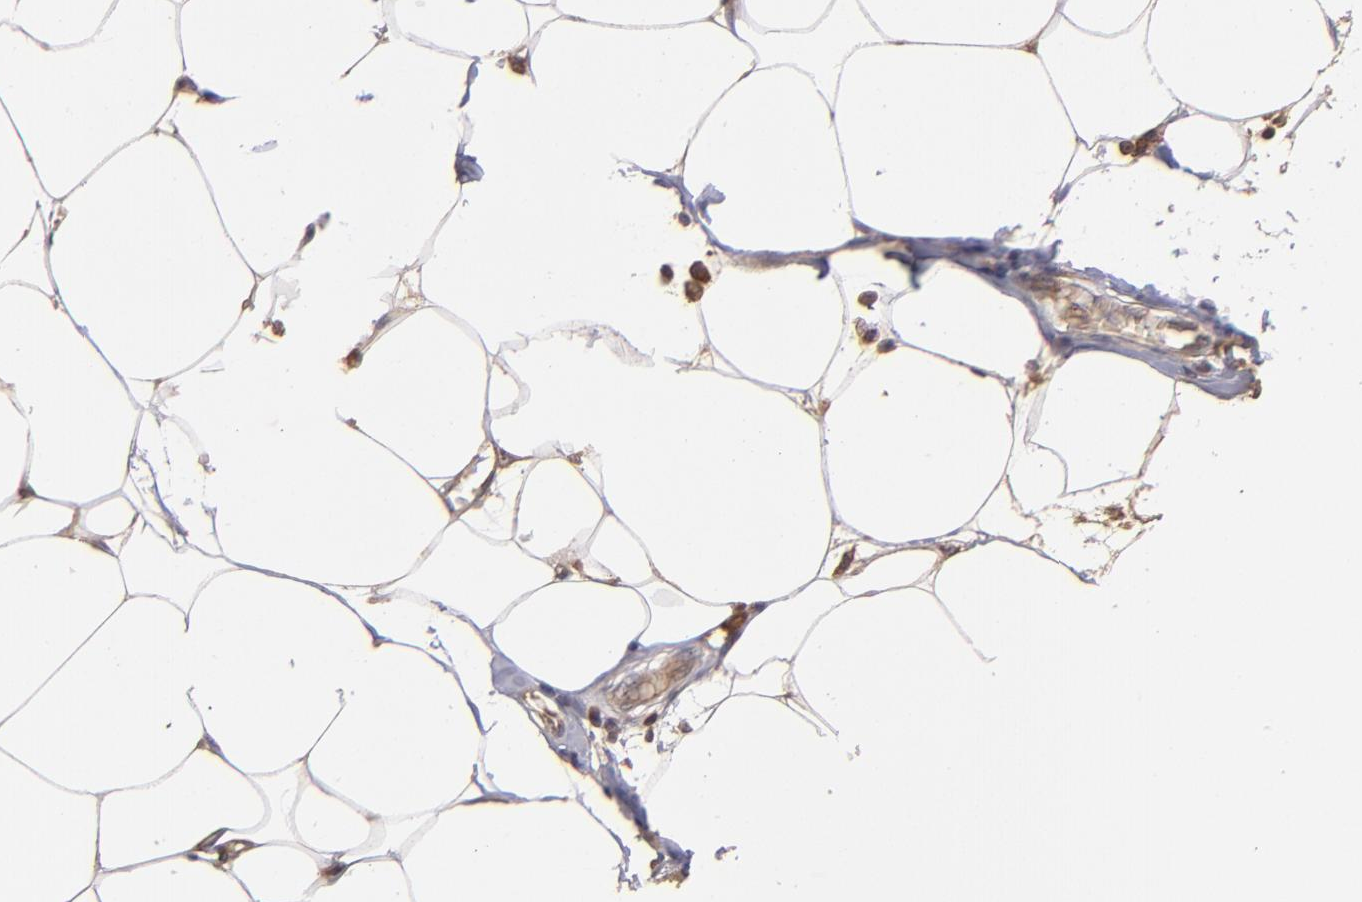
{"staining": {"intensity": "negative", "quantity": "none", "location": "none"}, "tissue": "adipose tissue", "cell_type": "Adipocytes", "image_type": "normal", "snomed": [{"axis": "morphology", "description": "Normal tissue, NOS"}, {"axis": "morphology", "description": "Adenocarcinoma, NOS"}, {"axis": "topography", "description": "Colon"}, {"axis": "topography", "description": "Peripheral nerve tissue"}], "caption": "Benign adipose tissue was stained to show a protein in brown. There is no significant positivity in adipocytes. (DAB immunohistochemistry (IHC) visualized using brightfield microscopy, high magnification).", "gene": "ABHD12B", "patient": {"sex": "male", "age": 14}}